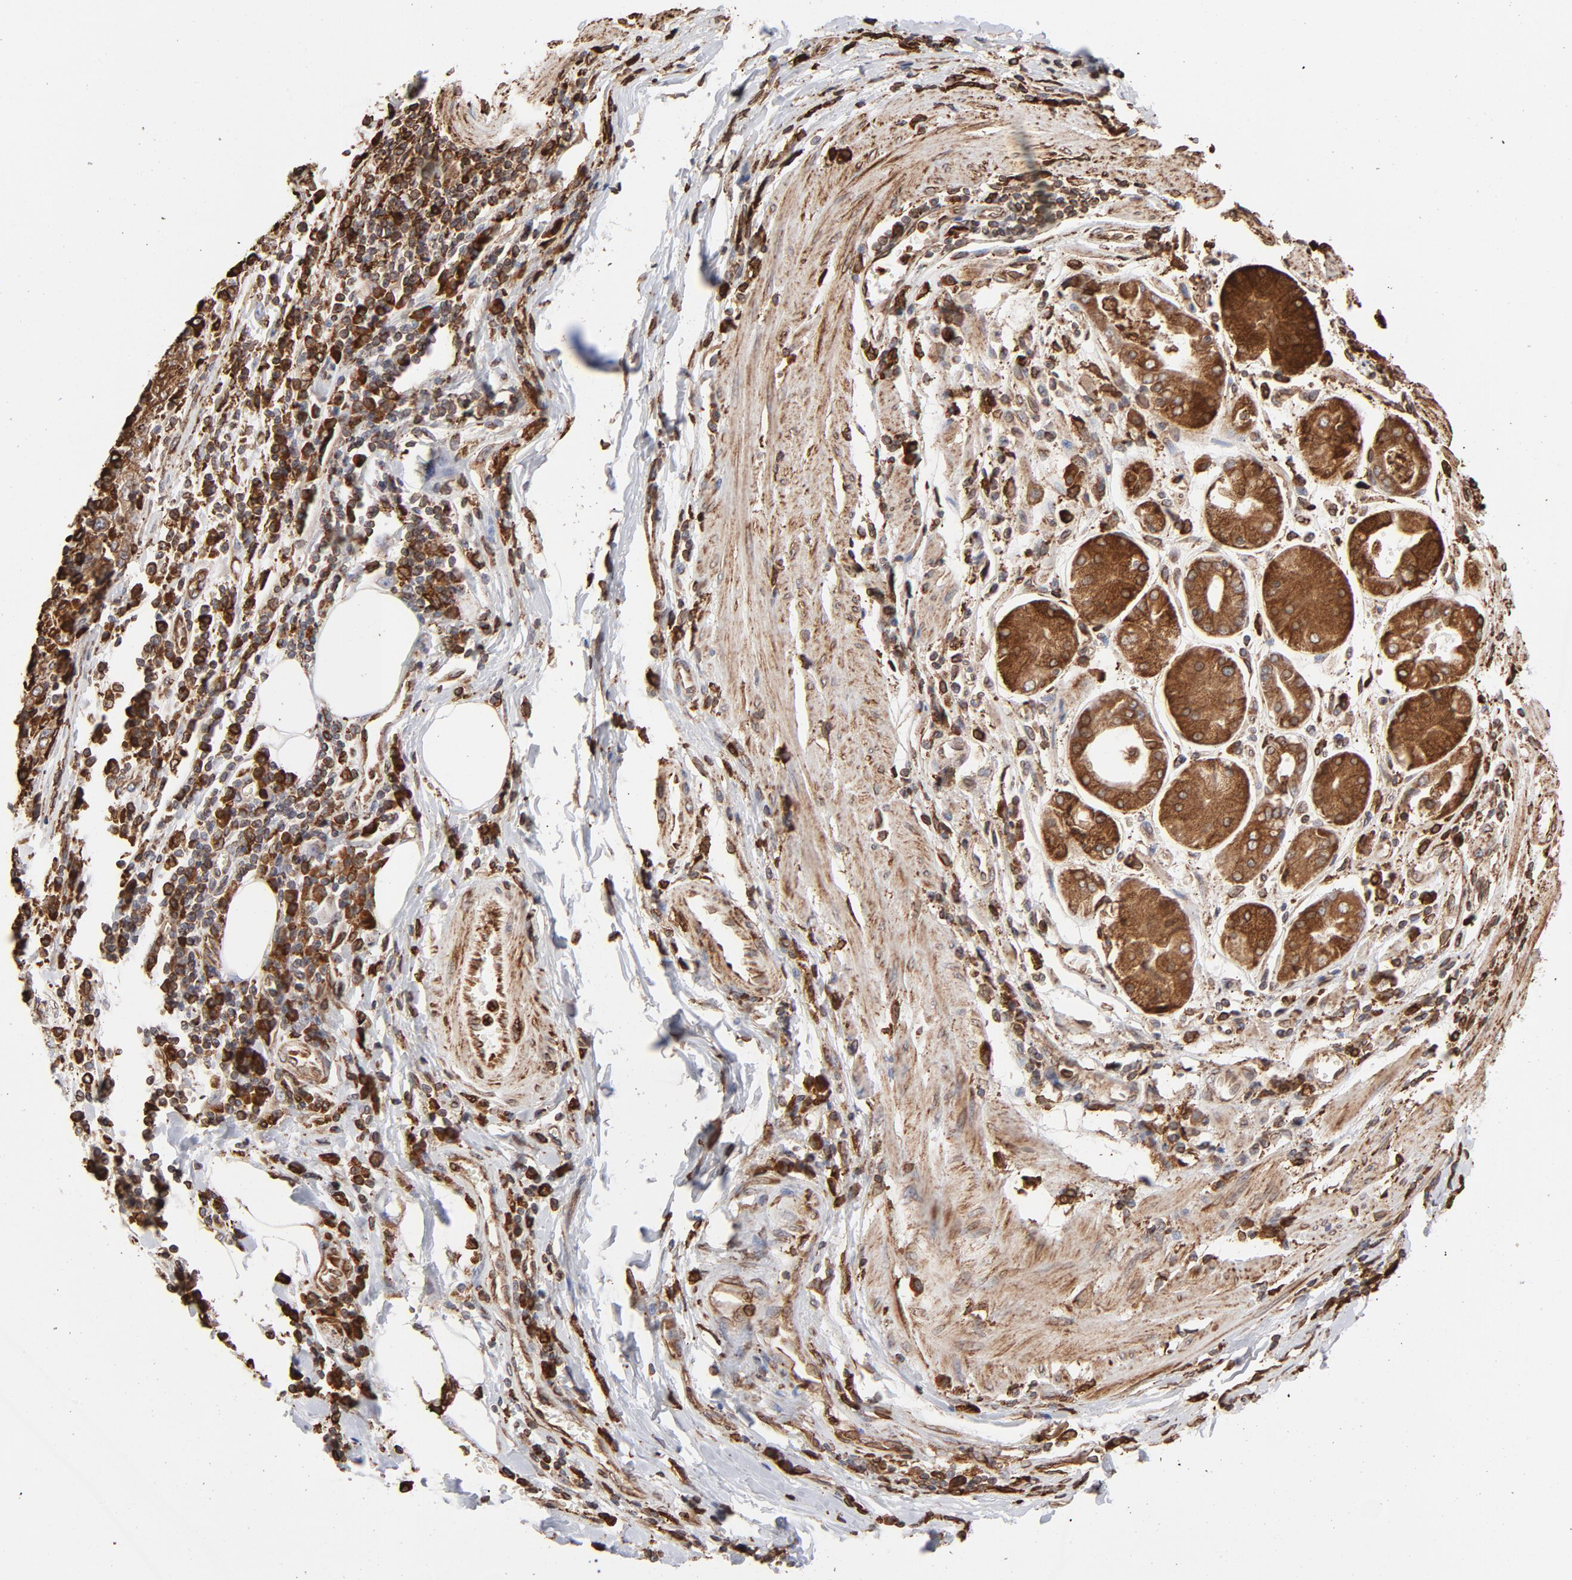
{"staining": {"intensity": "strong", "quantity": ">75%", "location": "cytoplasmic/membranous"}, "tissue": "stomach cancer", "cell_type": "Tumor cells", "image_type": "cancer", "snomed": [{"axis": "morphology", "description": "Normal tissue, NOS"}, {"axis": "morphology", "description": "Adenocarcinoma, NOS"}, {"axis": "topography", "description": "Stomach, upper"}, {"axis": "topography", "description": "Stomach"}], "caption": "The micrograph displays staining of adenocarcinoma (stomach), revealing strong cytoplasmic/membranous protein positivity (brown color) within tumor cells. (Brightfield microscopy of DAB IHC at high magnification).", "gene": "CANX", "patient": {"sex": "male", "age": 59}}